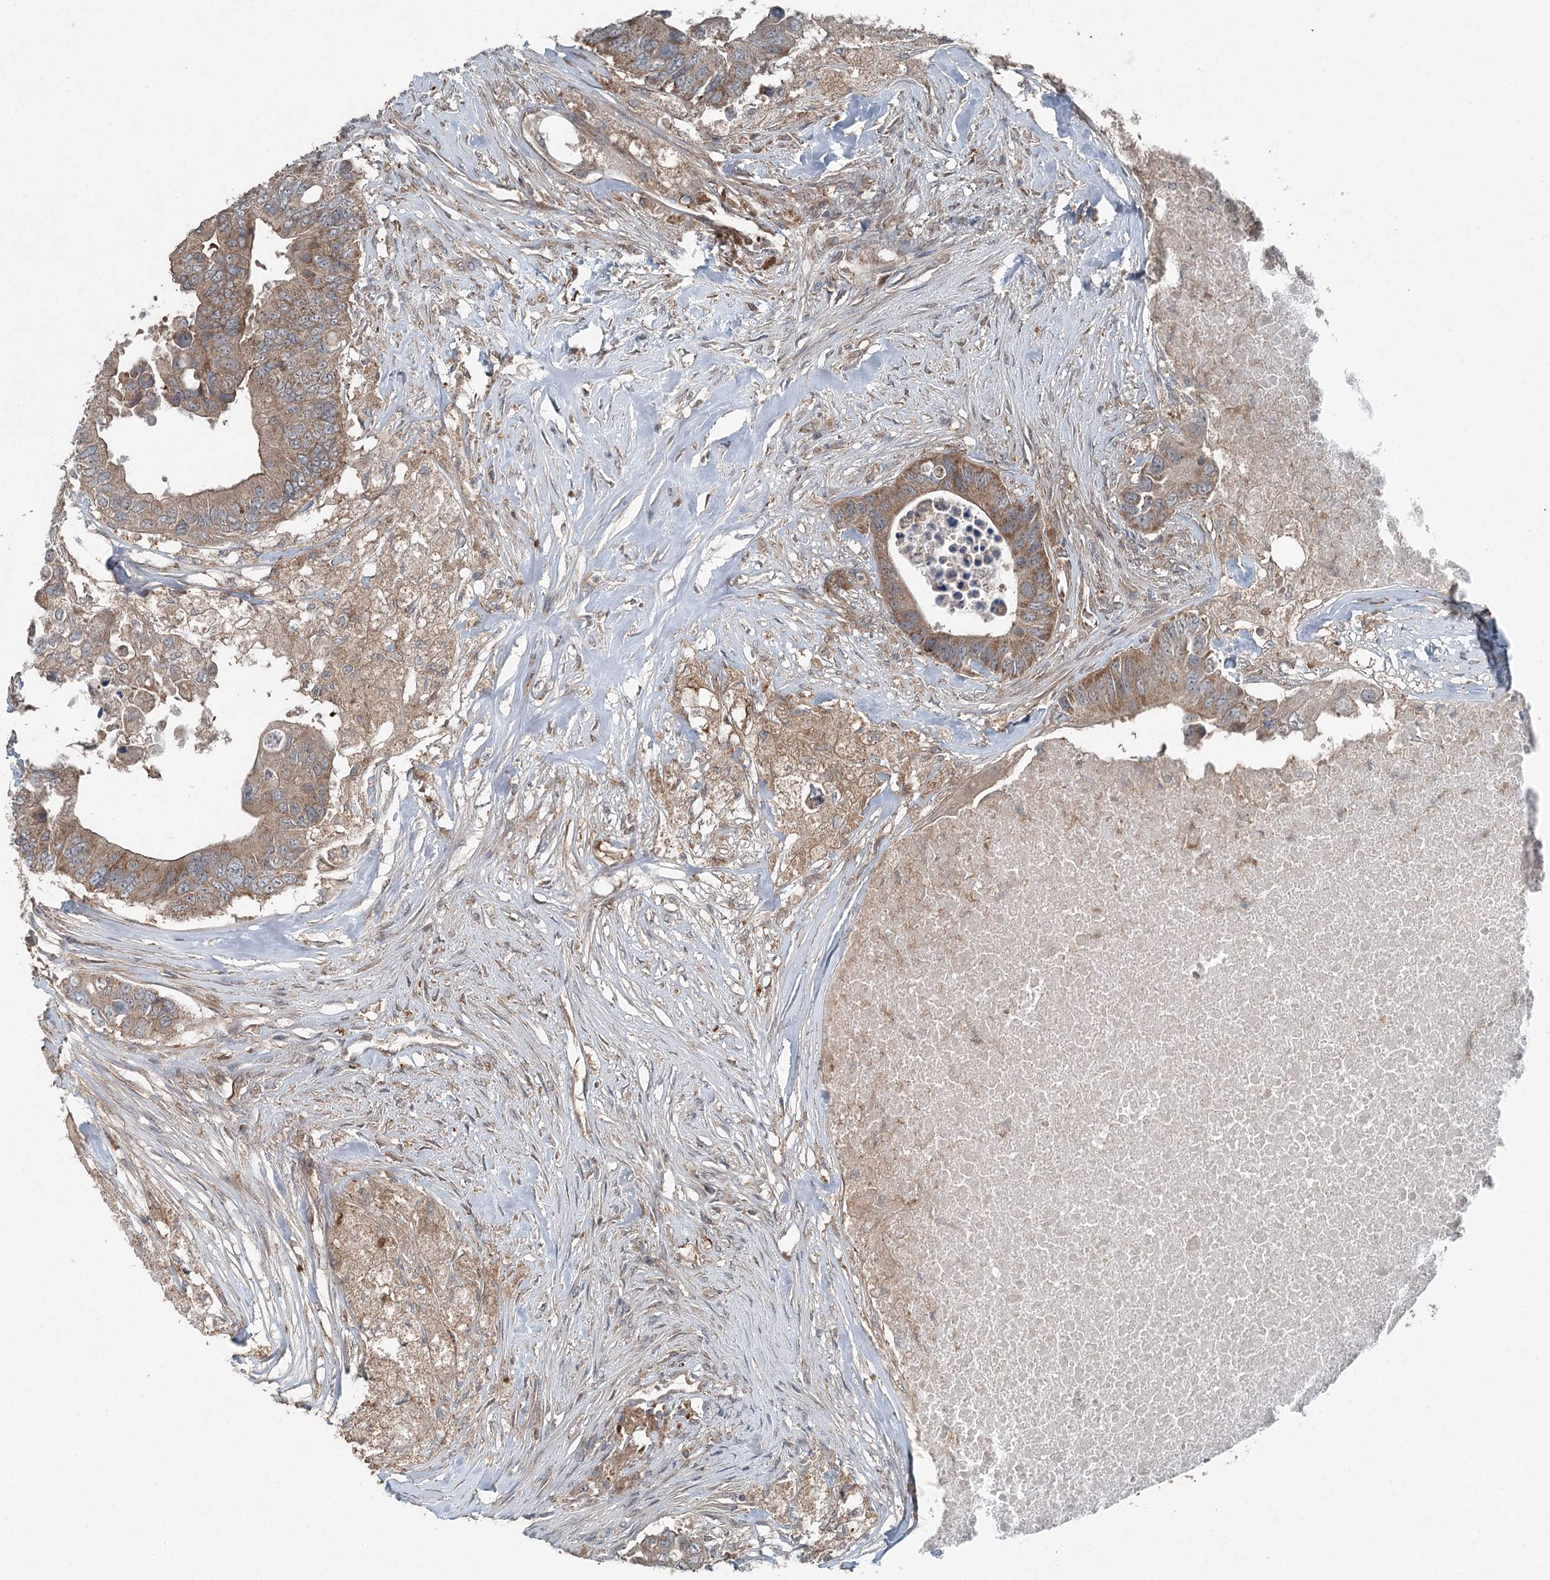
{"staining": {"intensity": "moderate", "quantity": ">75%", "location": "cytoplasmic/membranous"}, "tissue": "colorectal cancer", "cell_type": "Tumor cells", "image_type": "cancer", "snomed": [{"axis": "morphology", "description": "Adenocarcinoma, NOS"}, {"axis": "topography", "description": "Colon"}], "caption": "Immunohistochemistry (DAB (3,3'-diaminobenzidine)) staining of colorectal adenocarcinoma demonstrates moderate cytoplasmic/membranous protein staining in about >75% of tumor cells. (DAB (3,3'-diaminobenzidine) IHC, brown staining for protein, blue staining for nuclei).", "gene": "SKIC3", "patient": {"sex": "male", "age": 71}}